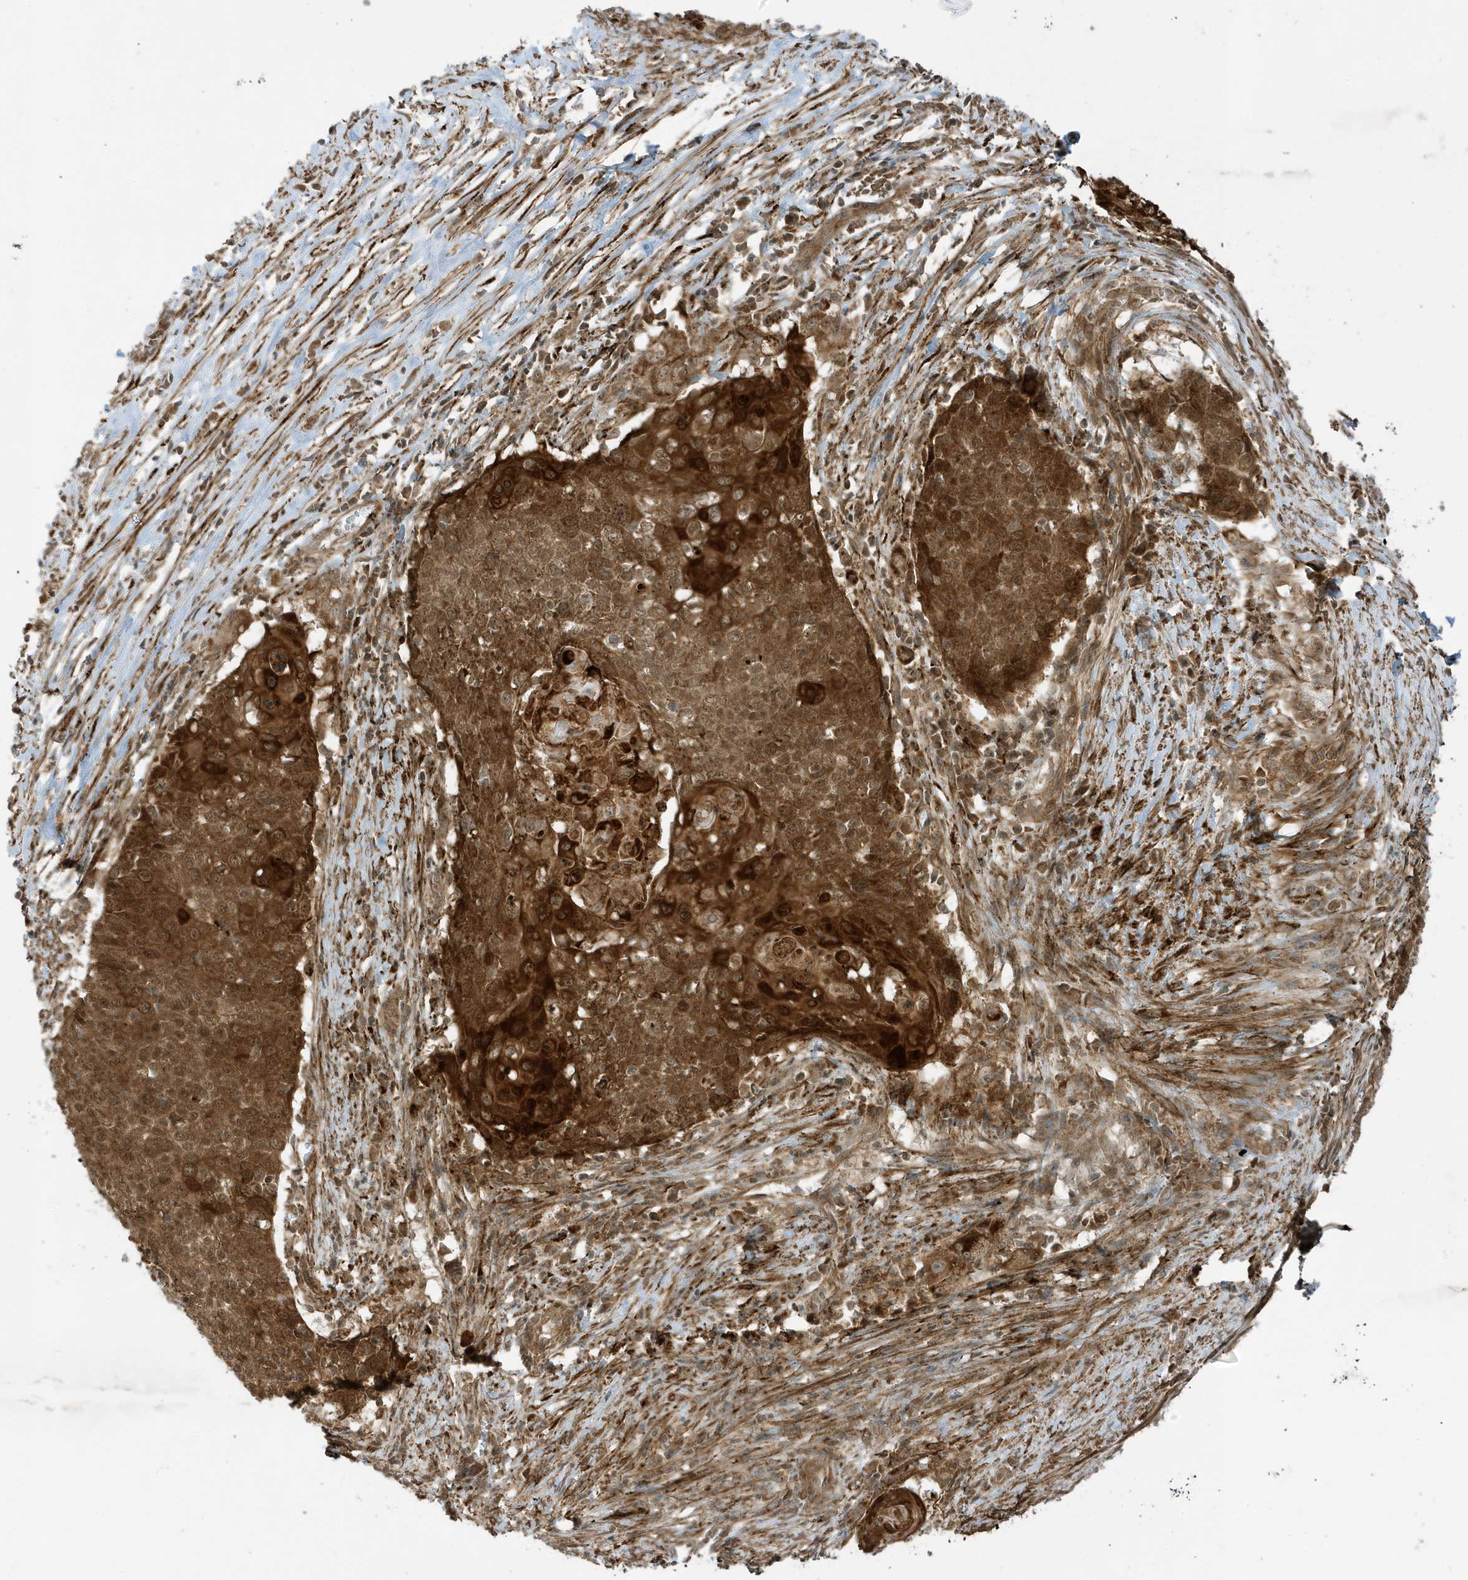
{"staining": {"intensity": "strong", "quantity": ">75%", "location": "cytoplasmic/membranous,nuclear"}, "tissue": "cervical cancer", "cell_type": "Tumor cells", "image_type": "cancer", "snomed": [{"axis": "morphology", "description": "Squamous cell carcinoma, NOS"}, {"axis": "topography", "description": "Cervix"}], "caption": "A high amount of strong cytoplasmic/membranous and nuclear positivity is appreciated in approximately >75% of tumor cells in cervical cancer (squamous cell carcinoma) tissue. (Brightfield microscopy of DAB IHC at high magnification).", "gene": "DHX36", "patient": {"sex": "female", "age": 39}}